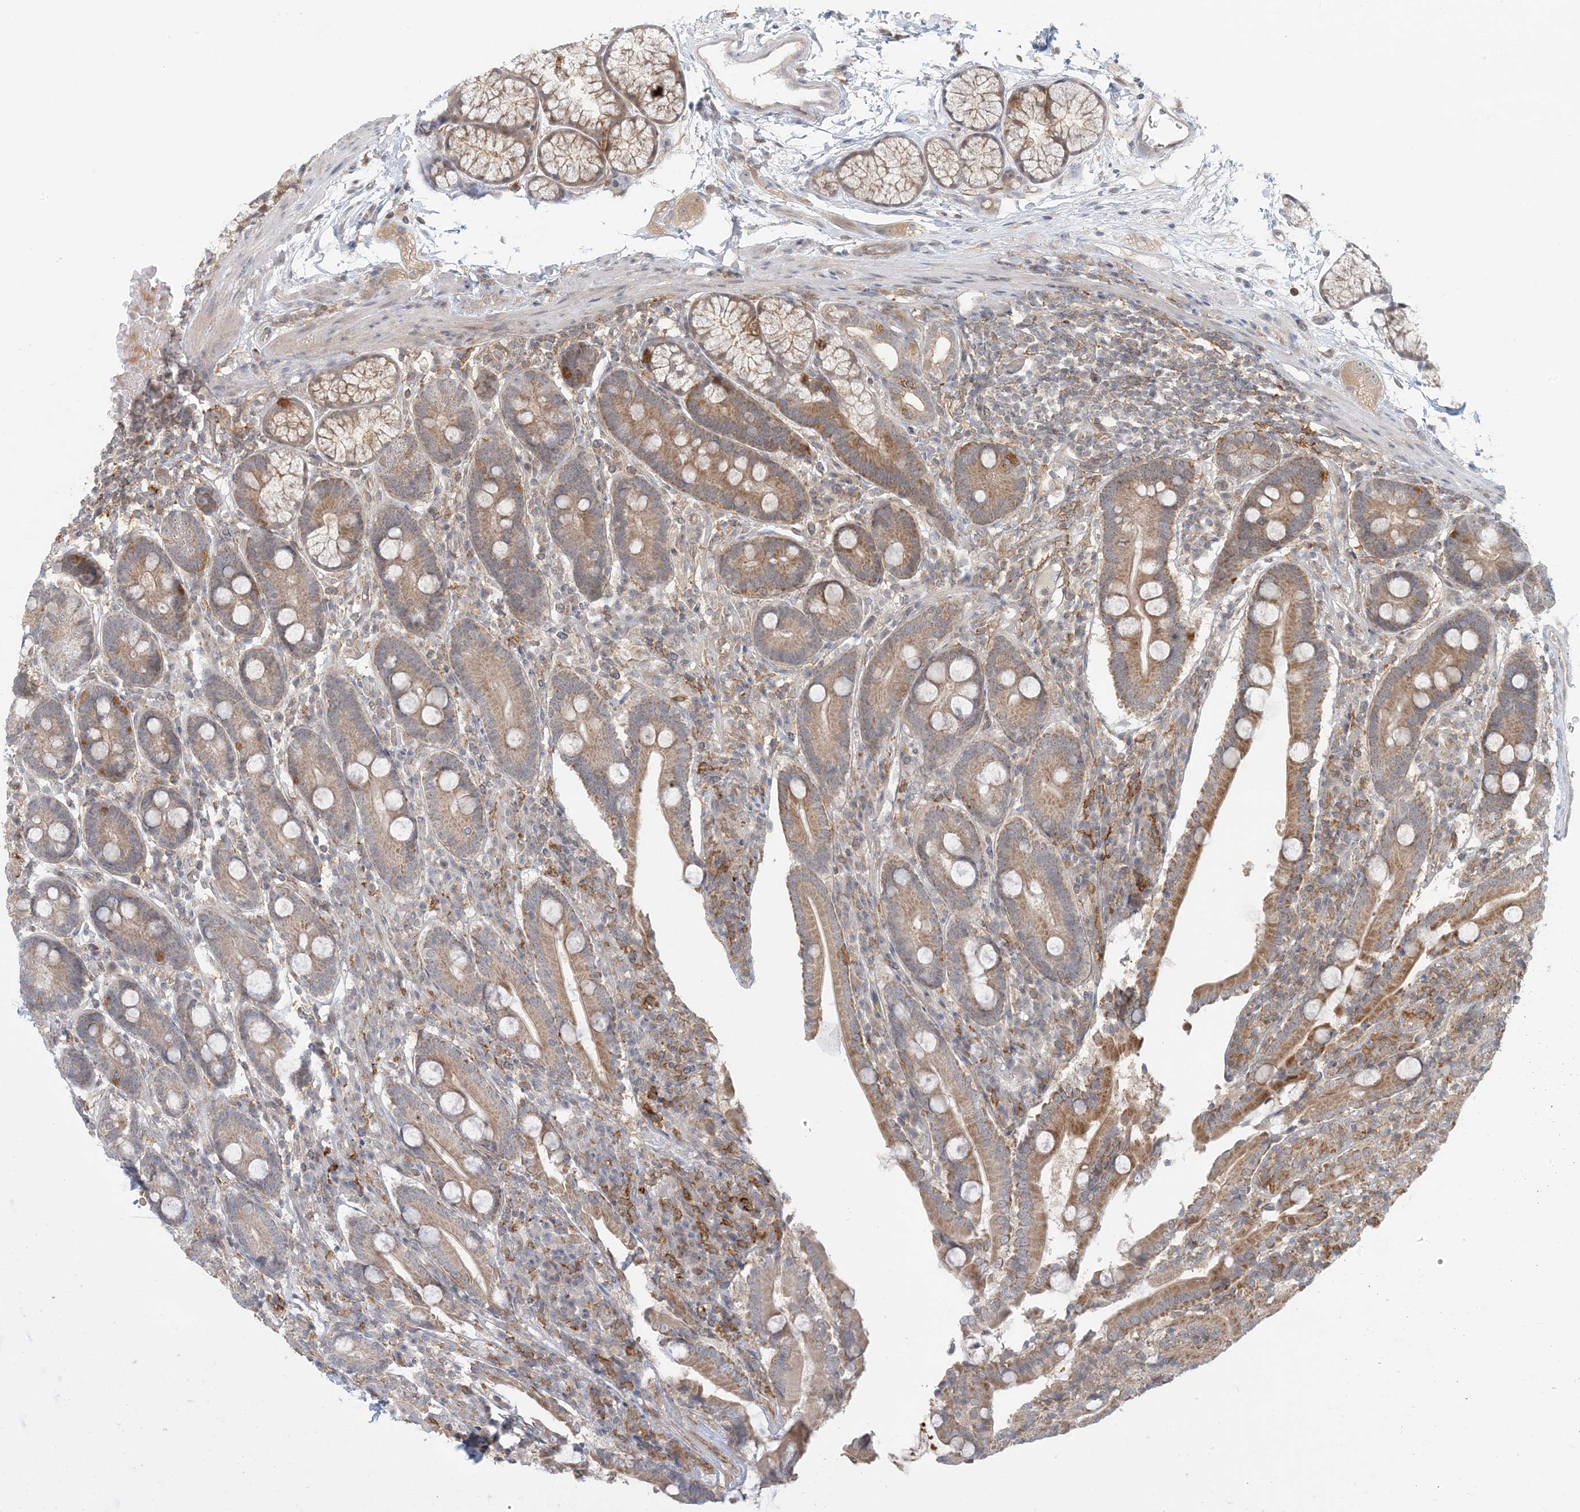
{"staining": {"intensity": "moderate", "quantity": "25%-75%", "location": "cytoplasmic/membranous"}, "tissue": "duodenum", "cell_type": "Glandular cells", "image_type": "normal", "snomed": [{"axis": "morphology", "description": "Normal tissue, NOS"}, {"axis": "topography", "description": "Duodenum"}], "caption": "High-magnification brightfield microscopy of benign duodenum stained with DAB (brown) and counterstained with hematoxylin (blue). glandular cells exhibit moderate cytoplasmic/membranous expression is present in approximately25%-75% of cells.", "gene": "OBI1", "patient": {"sex": "male", "age": 35}}